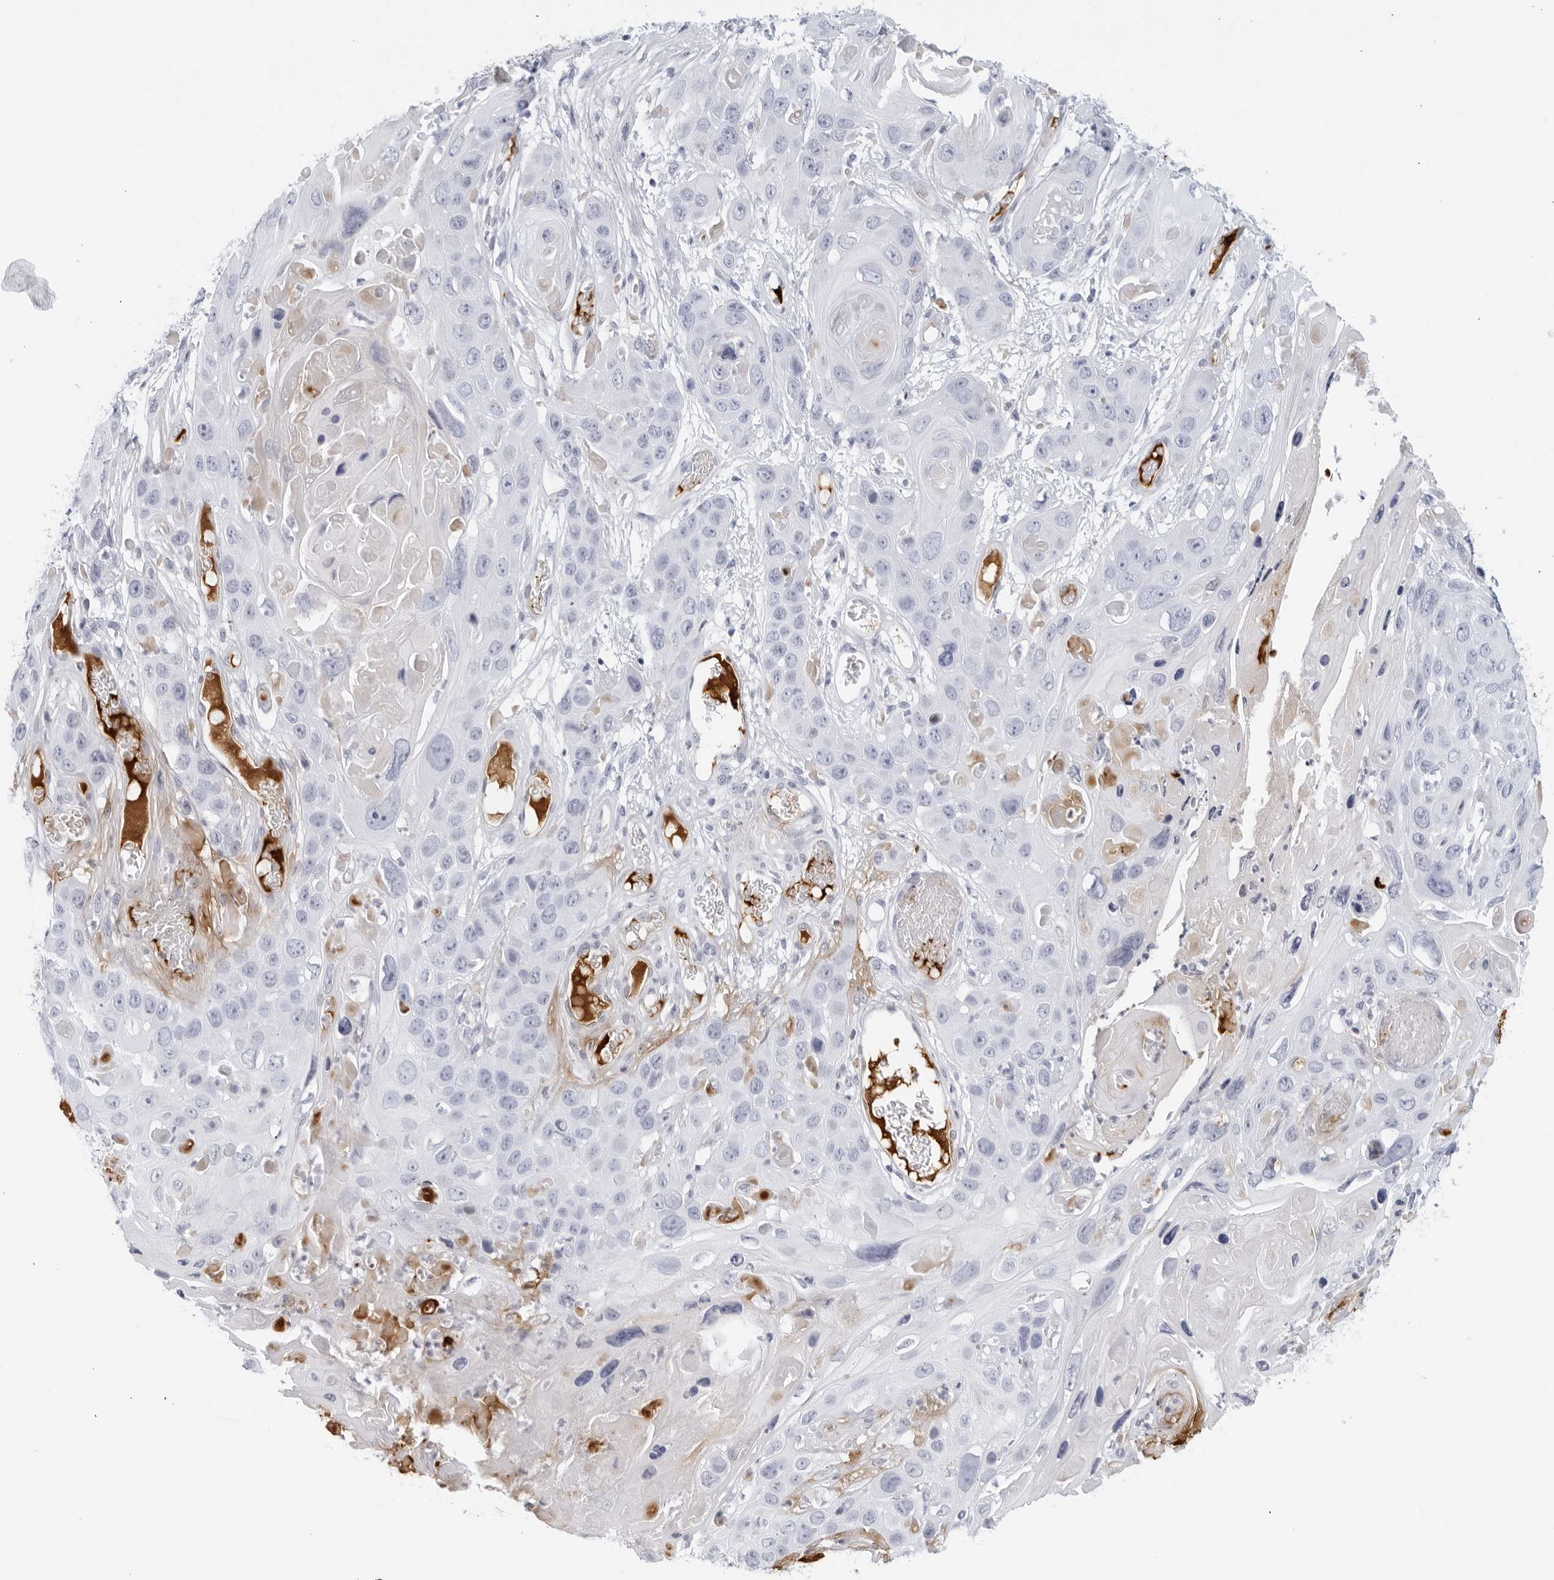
{"staining": {"intensity": "negative", "quantity": "none", "location": "none"}, "tissue": "skin cancer", "cell_type": "Tumor cells", "image_type": "cancer", "snomed": [{"axis": "morphology", "description": "Squamous cell carcinoma, NOS"}, {"axis": "topography", "description": "Skin"}], "caption": "This is a photomicrograph of immunohistochemistry staining of skin cancer, which shows no staining in tumor cells.", "gene": "FGG", "patient": {"sex": "male", "age": 55}}